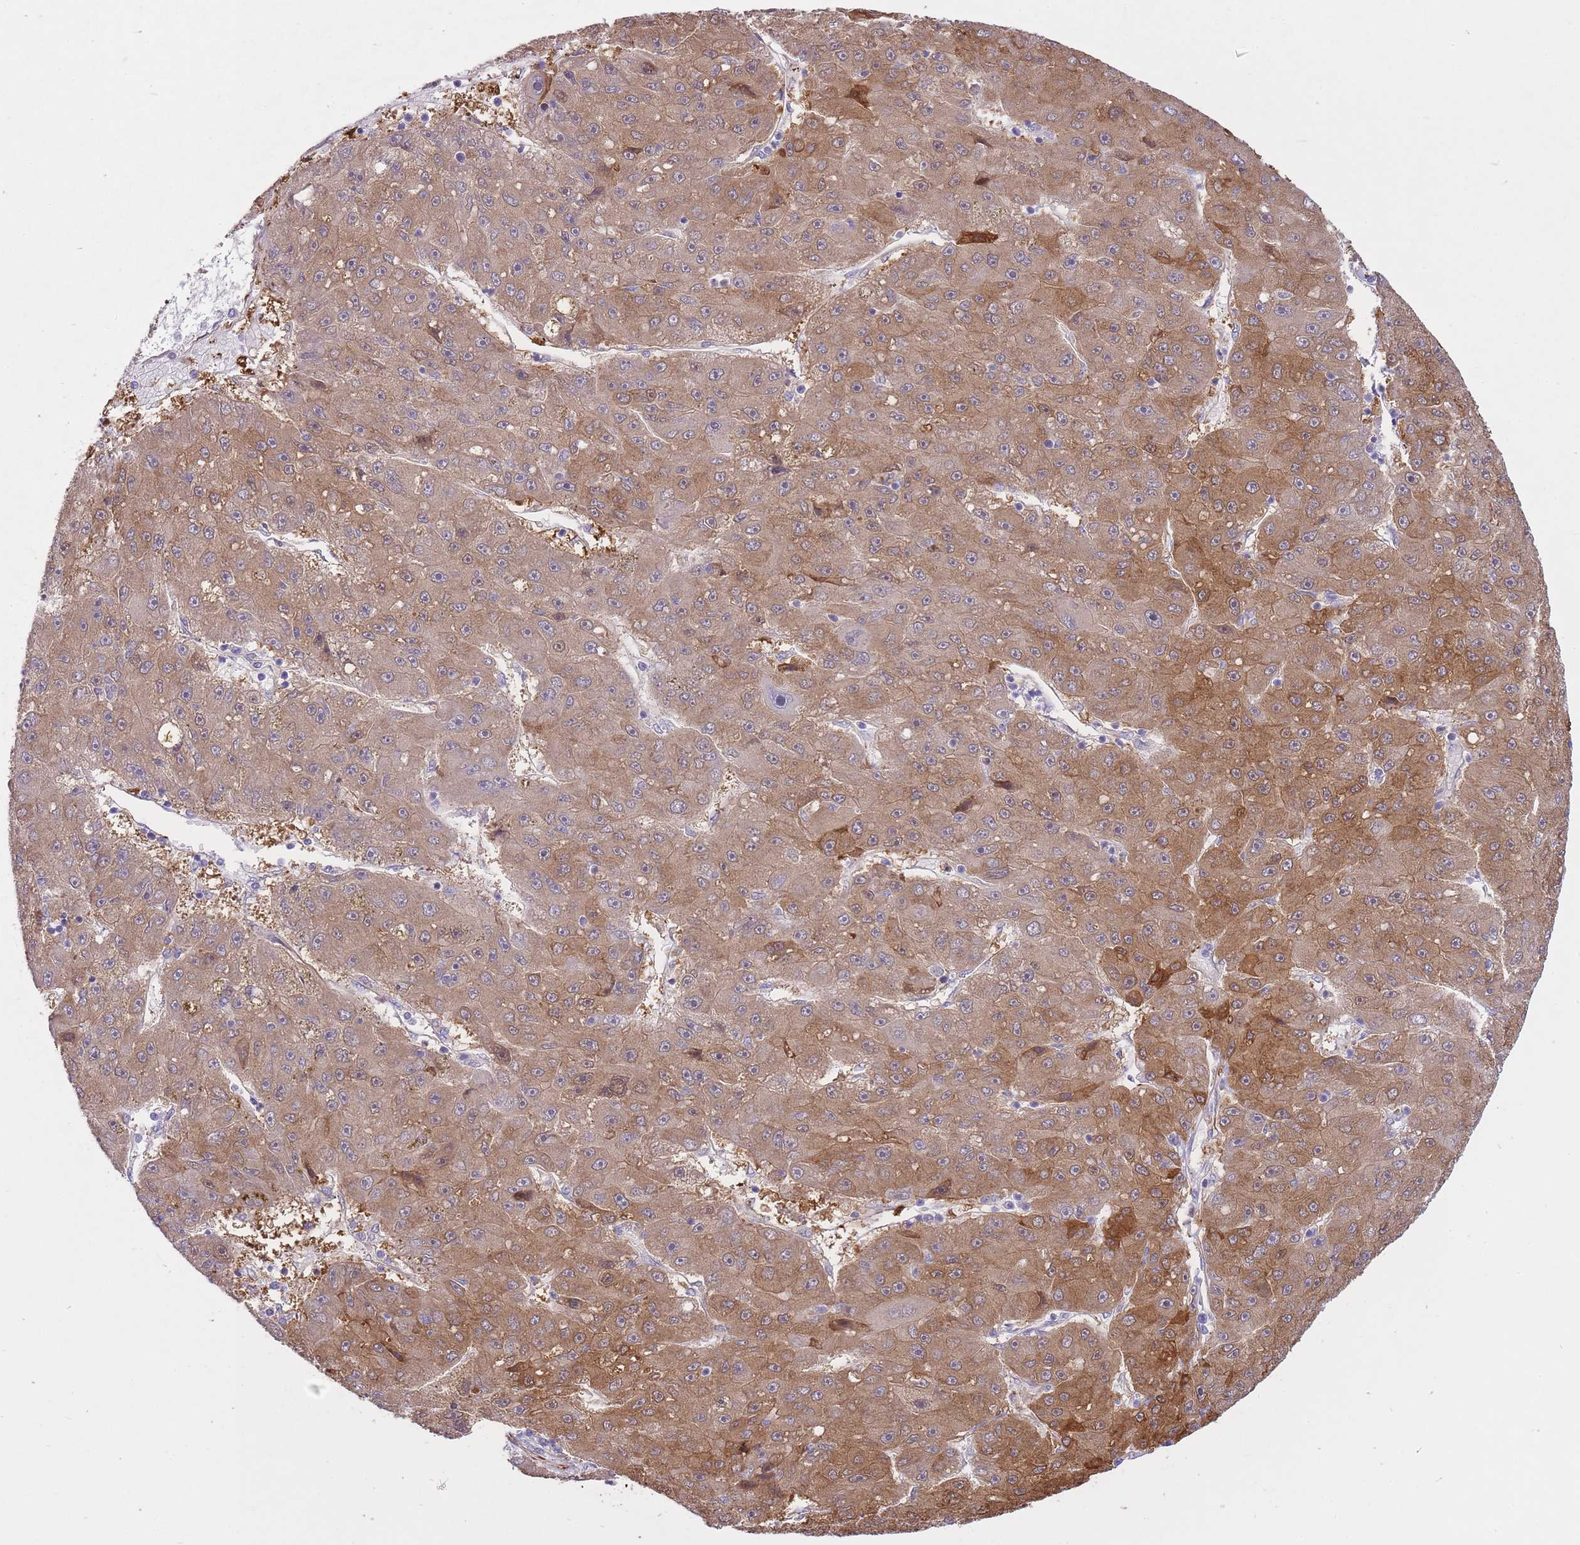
{"staining": {"intensity": "strong", "quantity": ">75%", "location": "cytoplasmic/membranous"}, "tissue": "liver cancer", "cell_type": "Tumor cells", "image_type": "cancer", "snomed": [{"axis": "morphology", "description": "Carcinoma, Hepatocellular, NOS"}, {"axis": "topography", "description": "Liver"}], "caption": "Tumor cells show high levels of strong cytoplasmic/membranous positivity in about >75% of cells in liver cancer (hepatocellular carcinoma). (DAB IHC, brown staining for protein, blue staining for nuclei).", "gene": "ECPAS", "patient": {"sex": "male", "age": 67}}